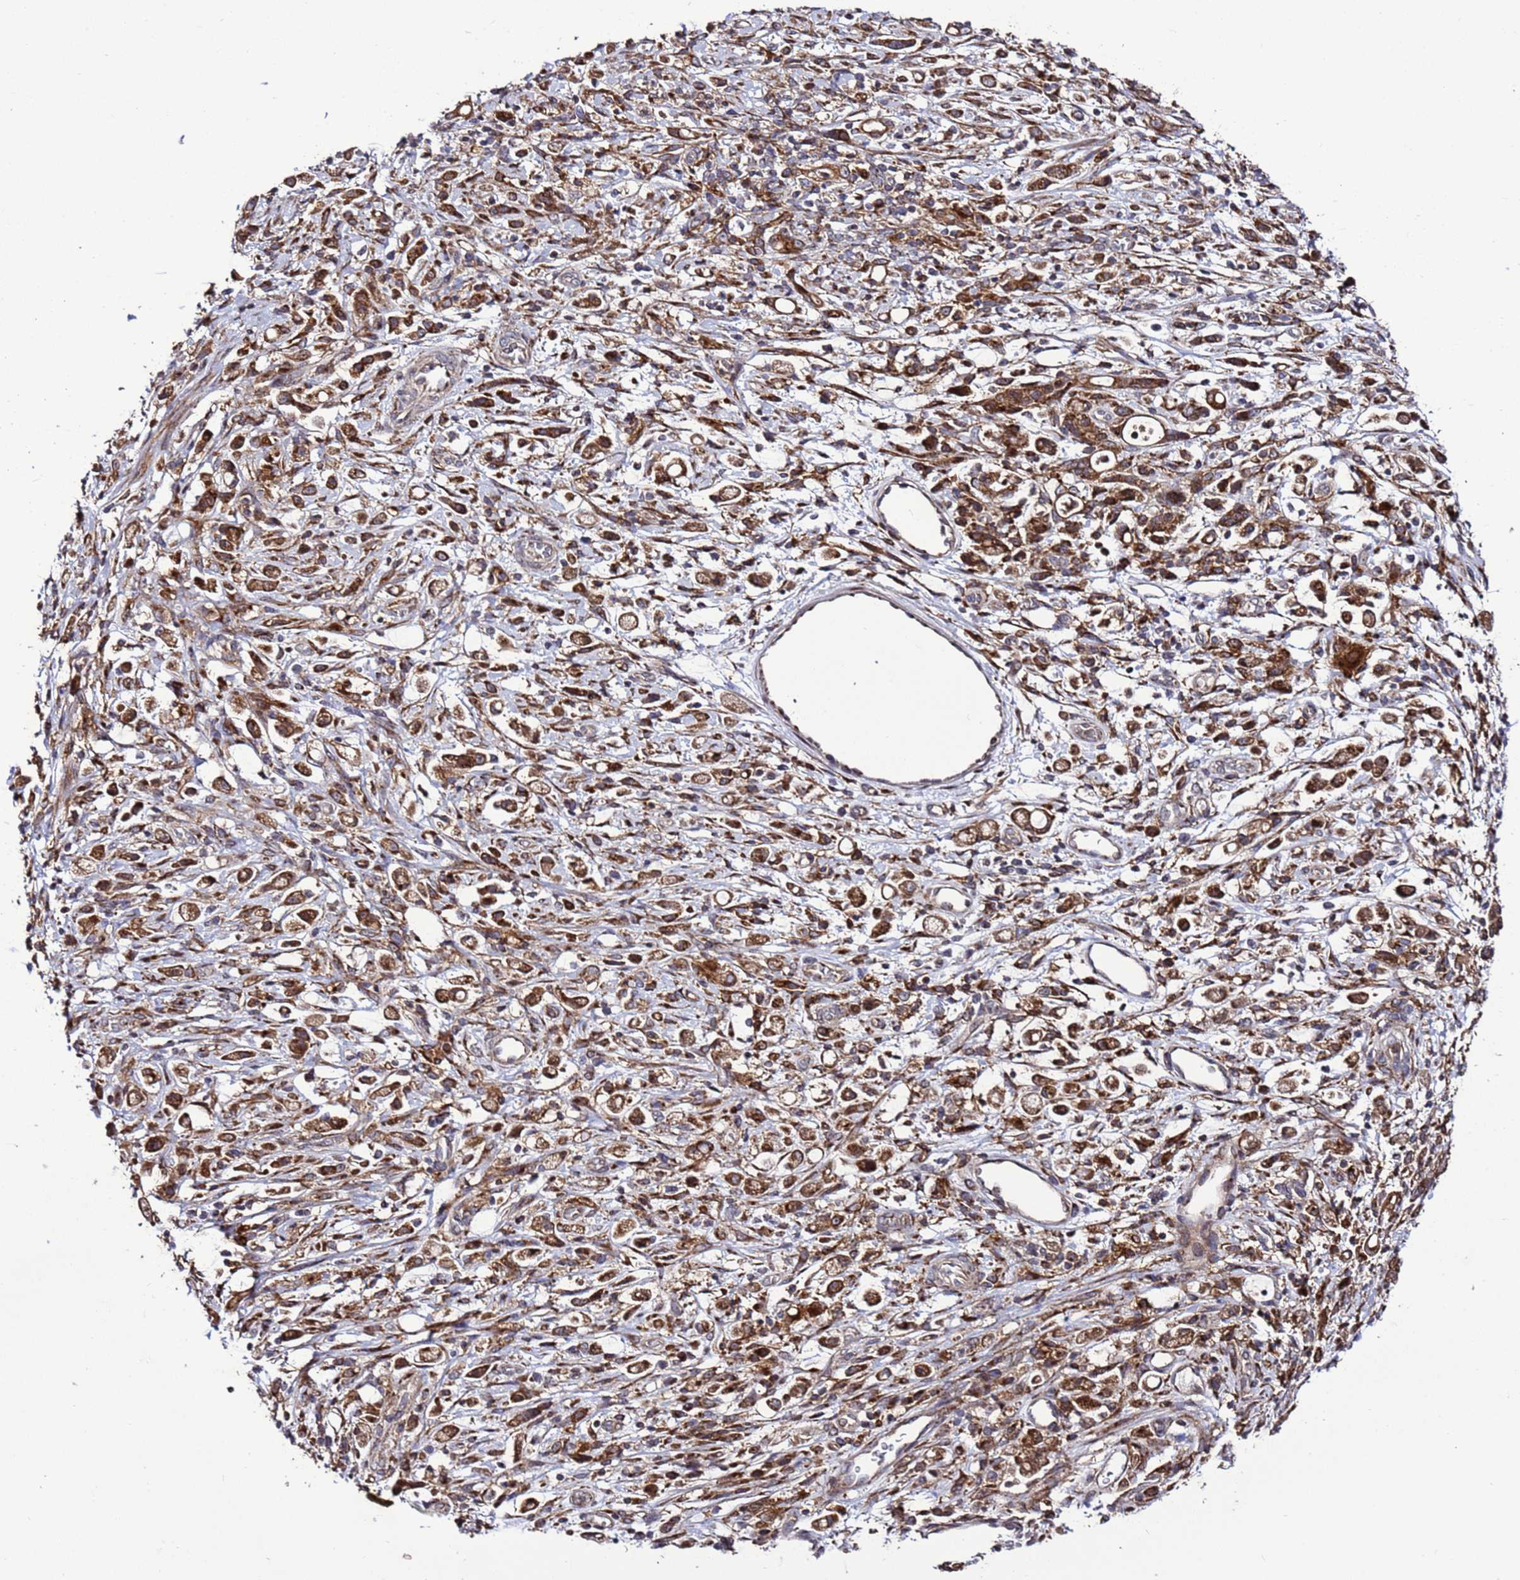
{"staining": {"intensity": "strong", "quantity": ">75%", "location": "cytoplasmic/membranous"}, "tissue": "stomach cancer", "cell_type": "Tumor cells", "image_type": "cancer", "snomed": [{"axis": "morphology", "description": "Adenocarcinoma, NOS"}, {"axis": "topography", "description": "Stomach"}], "caption": "Human stomach adenocarcinoma stained with a protein marker exhibits strong staining in tumor cells.", "gene": "TMEM176B", "patient": {"sex": "female", "age": 60}}